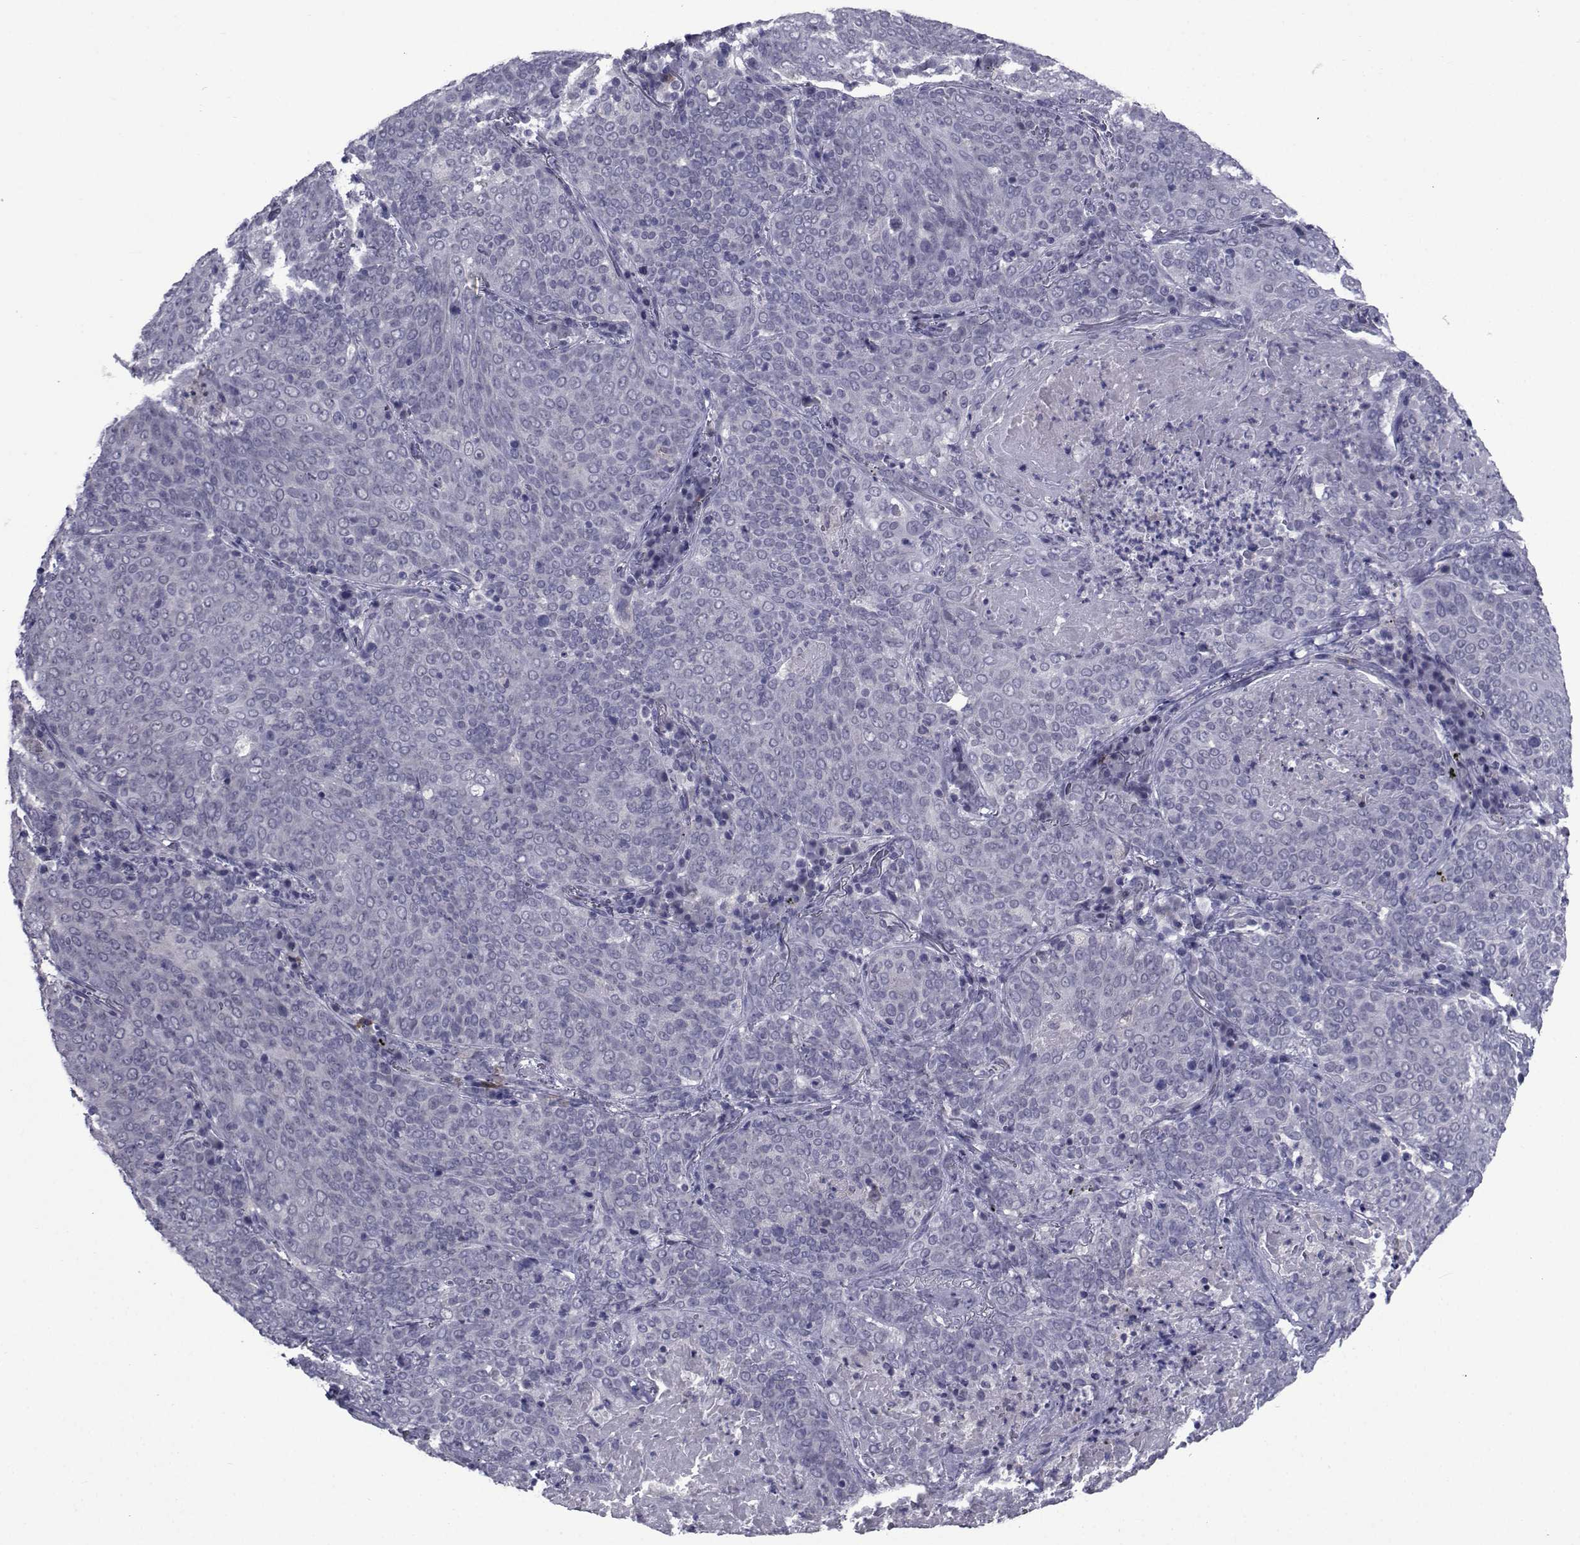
{"staining": {"intensity": "negative", "quantity": "none", "location": "none"}, "tissue": "lung cancer", "cell_type": "Tumor cells", "image_type": "cancer", "snomed": [{"axis": "morphology", "description": "Squamous cell carcinoma, NOS"}, {"axis": "topography", "description": "Lung"}], "caption": "Immunohistochemistry (IHC) micrograph of human lung cancer stained for a protein (brown), which demonstrates no expression in tumor cells.", "gene": "SEMA5B", "patient": {"sex": "male", "age": 82}}